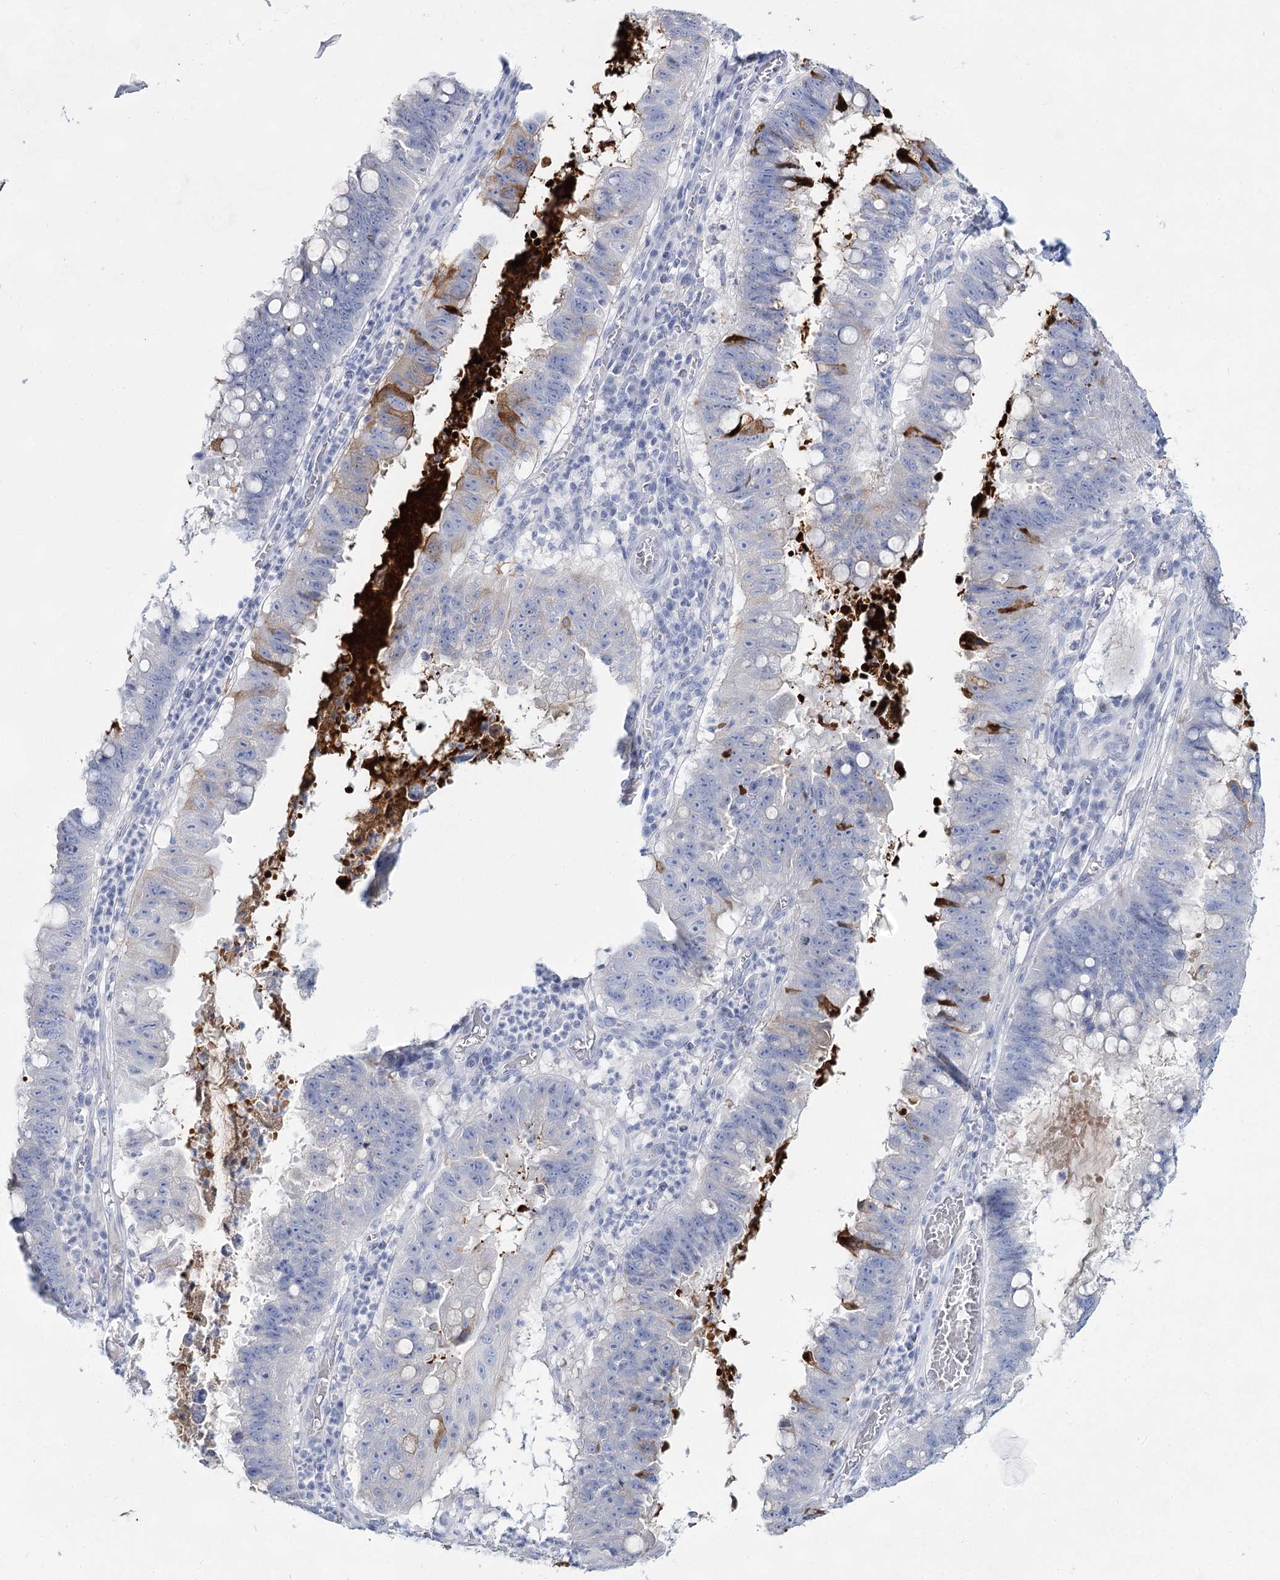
{"staining": {"intensity": "moderate", "quantity": "<25%", "location": "cytoplasmic/membranous"}, "tissue": "stomach cancer", "cell_type": "Tumor cells", "image_type": "cancer", "snomed": [{"axis": "morphology", "description": "Adenocarcinoma, NOS"}, {"axis": "topography", "description": "Stomach"}], "caption": "The micrograph demonstrates staining of adenocarcinoma (stomach), revealing moderate cytoplasmic/membranous protein expression (brown color) within tumor cells.", "gene": "SLC17A2", "patient": {"sex": "male", "age": 59}}